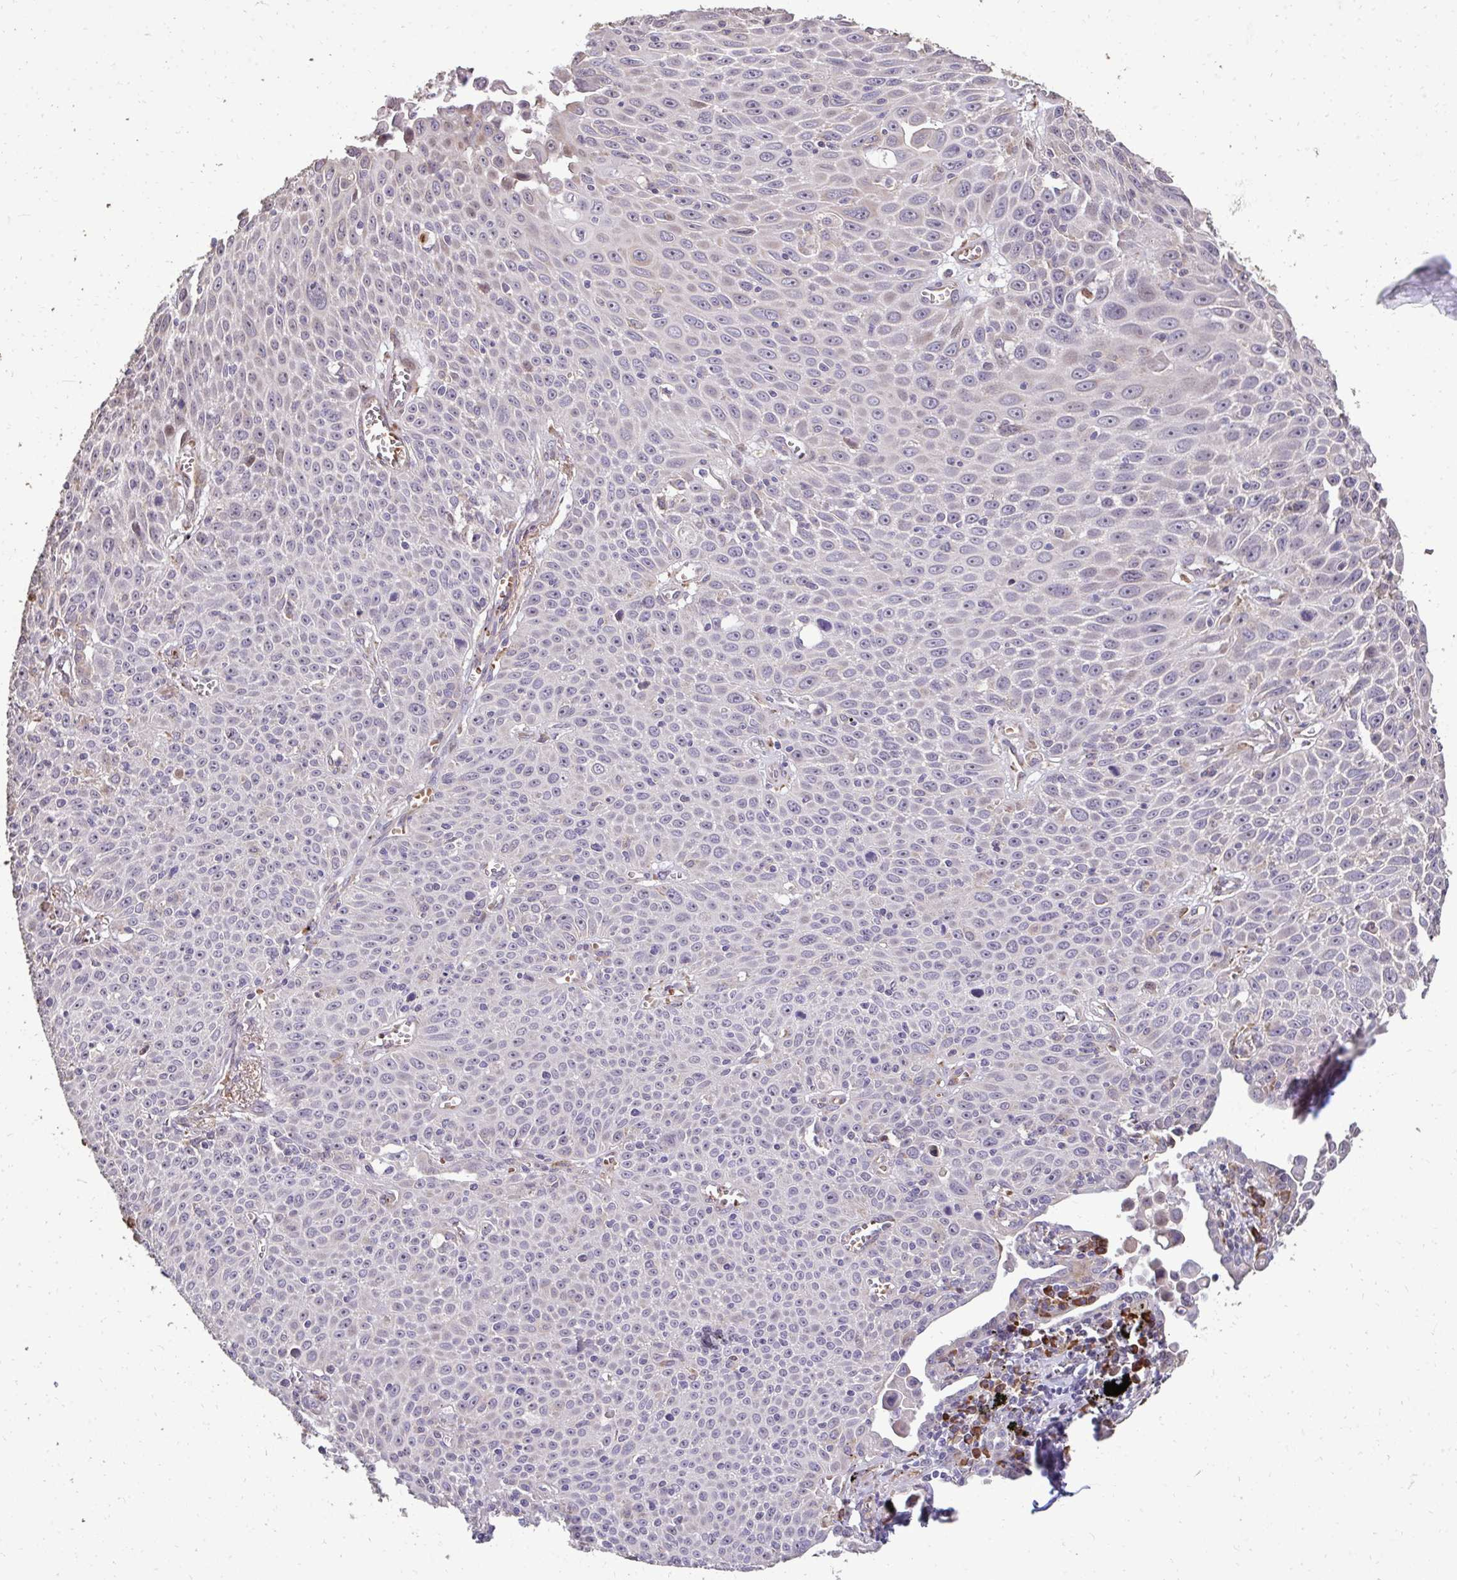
{"staining": {"intensity": "negative", "quantity": "none", "location": "none"}, "tissue": "lung cancer", "cell_type": "Tumor cells", "image_type": "cancer", "snomed": [{"axis": "morphology", "description": "Squamous cell carcinoma, NOS"}, {"axis": "morphology", "description": "Squamous cell carcinoma, metastatic, NOS"}, {"axis": "topography", "description": "Lymph node"}, {"axis": "topography", "description": "Lung"}], "caption": "Immunohistochemistry (IHC) photomicrograph of neoplastic tissue: lung squamous cell carcinoma stained with DAB displays no significant protein expression in tumor cells.", "gene": "FIBCD1", "patient": {"sex": "female", "age": 62}}